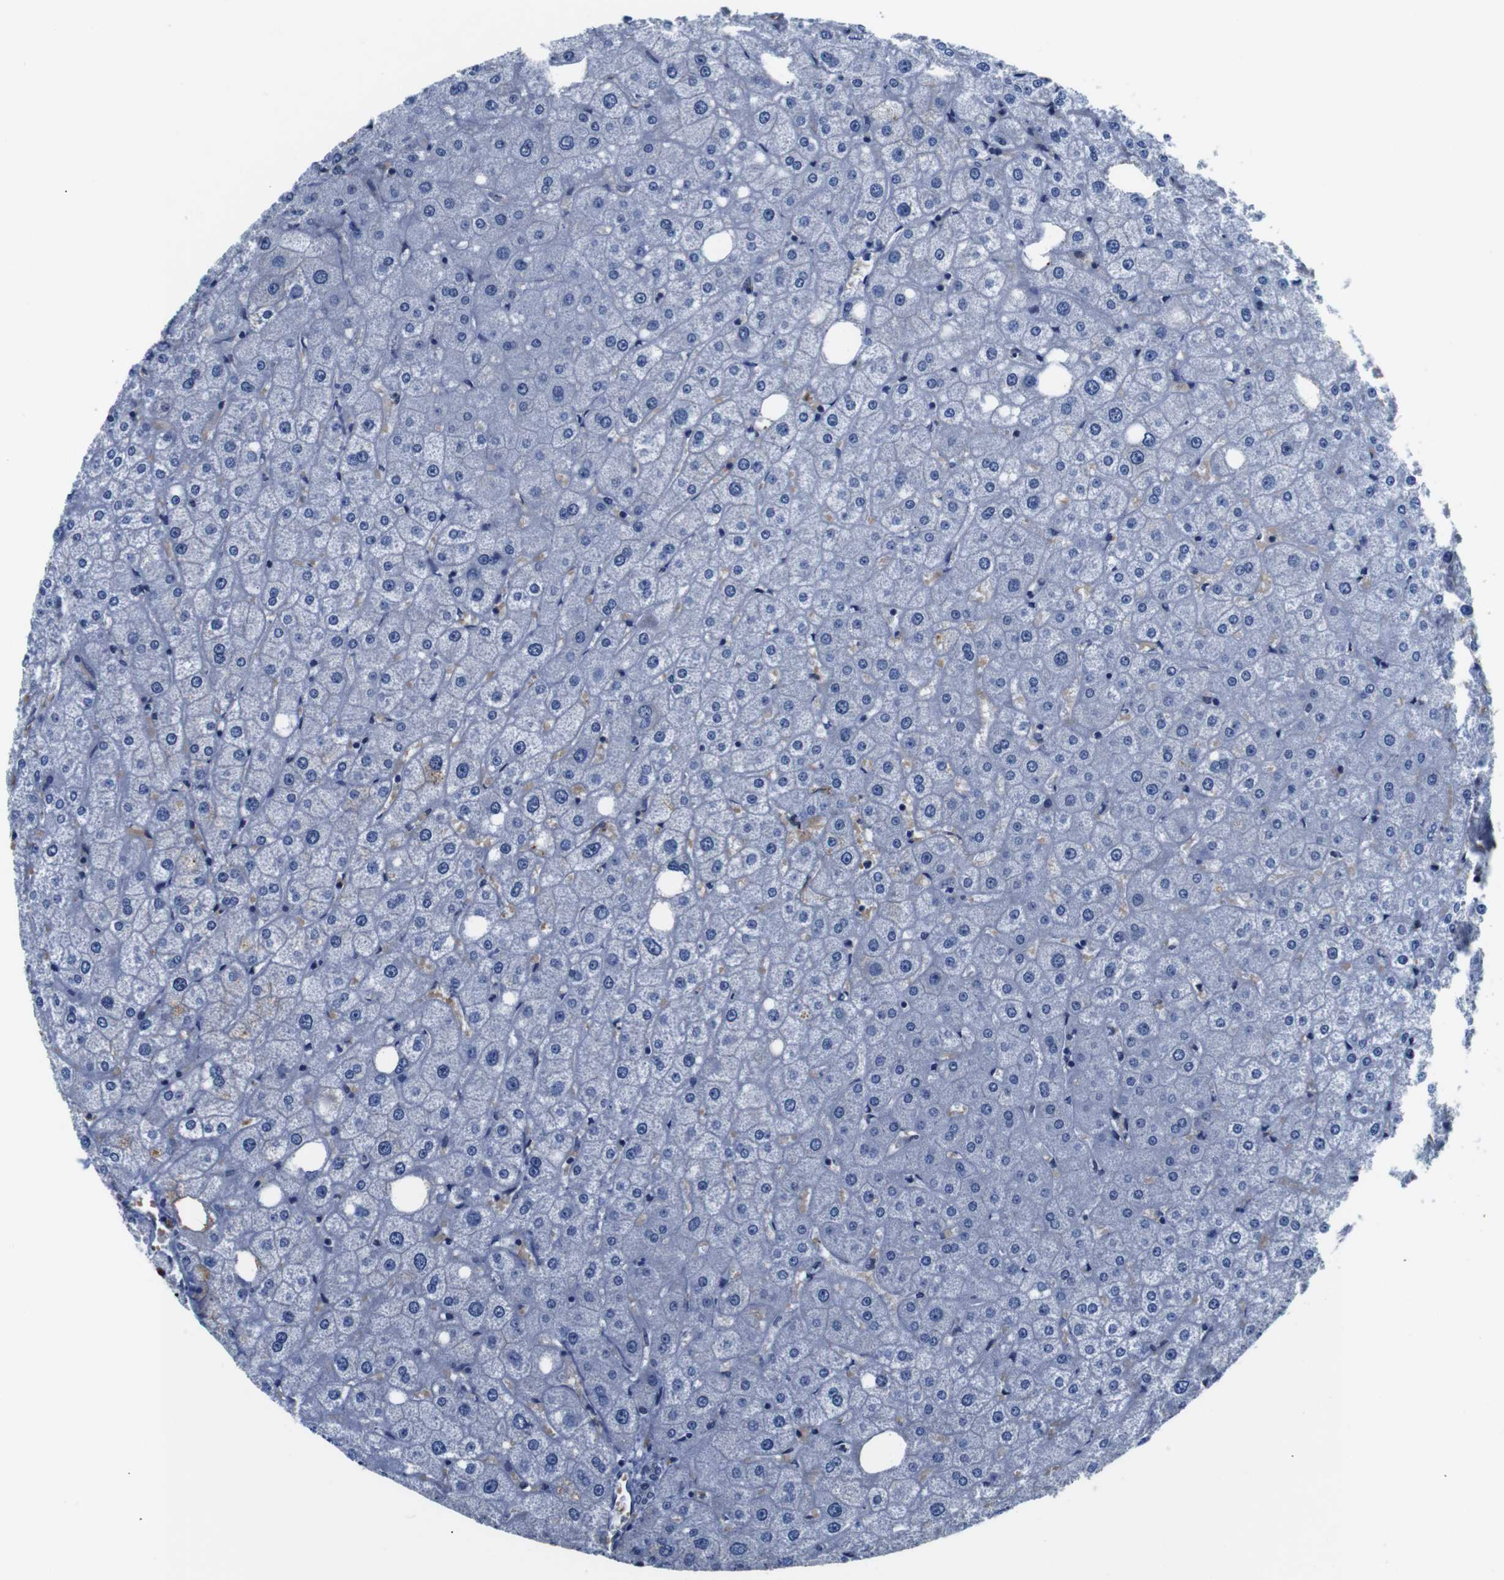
{"staining": {"intensity": "negative", "quantity": "none", "location": "none"}, "tissue": "liver", "cell_type": "Cholangiocytes", "image_type": "normal", "snomed": [{"axis": "morphology", "description": "Normal tissue, NOS"}, {"axis": "topography", "description": "Liver"}], "caption": "DAB (3,3'-diaminobenzidine) immunohistochemical staining of normal human liver shows no significant positivity in cholangiocytes. Brightfield microscopy of immunohistochemistry (IHC) stained with DAB (3,3'-diaminobenzidine) (brown) and hematoxylin (blue), captured at high magnification.", "gene": "ILDR2", "patient": {"sex": "male", "age": 73}}